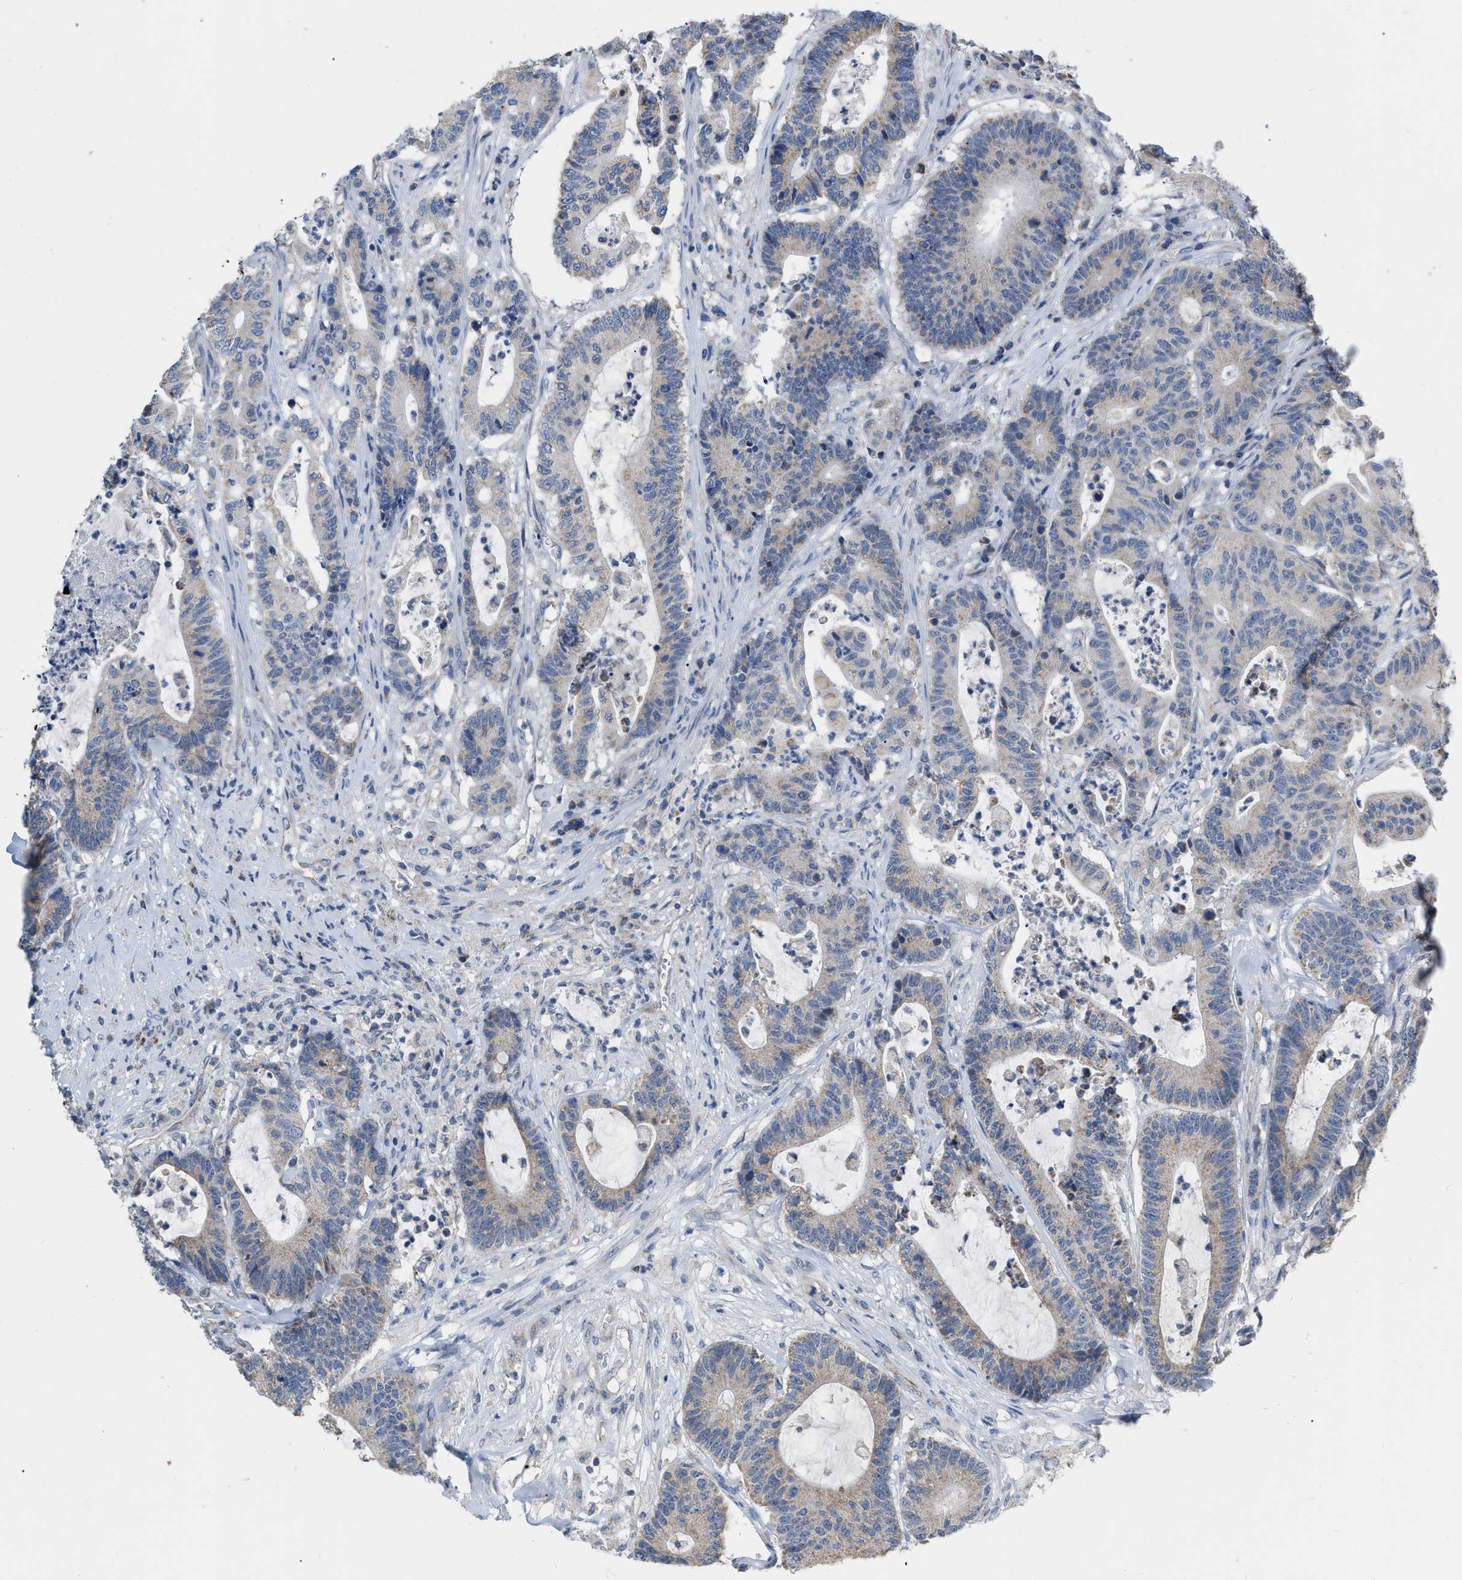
{"staining": {"intensity": "negative", "quantity": "none", "location": "none"}, "tissue": "colorectal cancer", "cell_type": "Tumor cells", "image_type": "cancer", "snomed": [{"axis": "morphology", "description": "Adenocarcinoma, NOS"}, {"axis": "topography", "description": "Colon"}], "caption": "The image exhibits no significant positivity in tumor cells of colorectal adenocarcinoma.", "gene": "DDX56", "patient": {"sex": "female", "age": 84}}